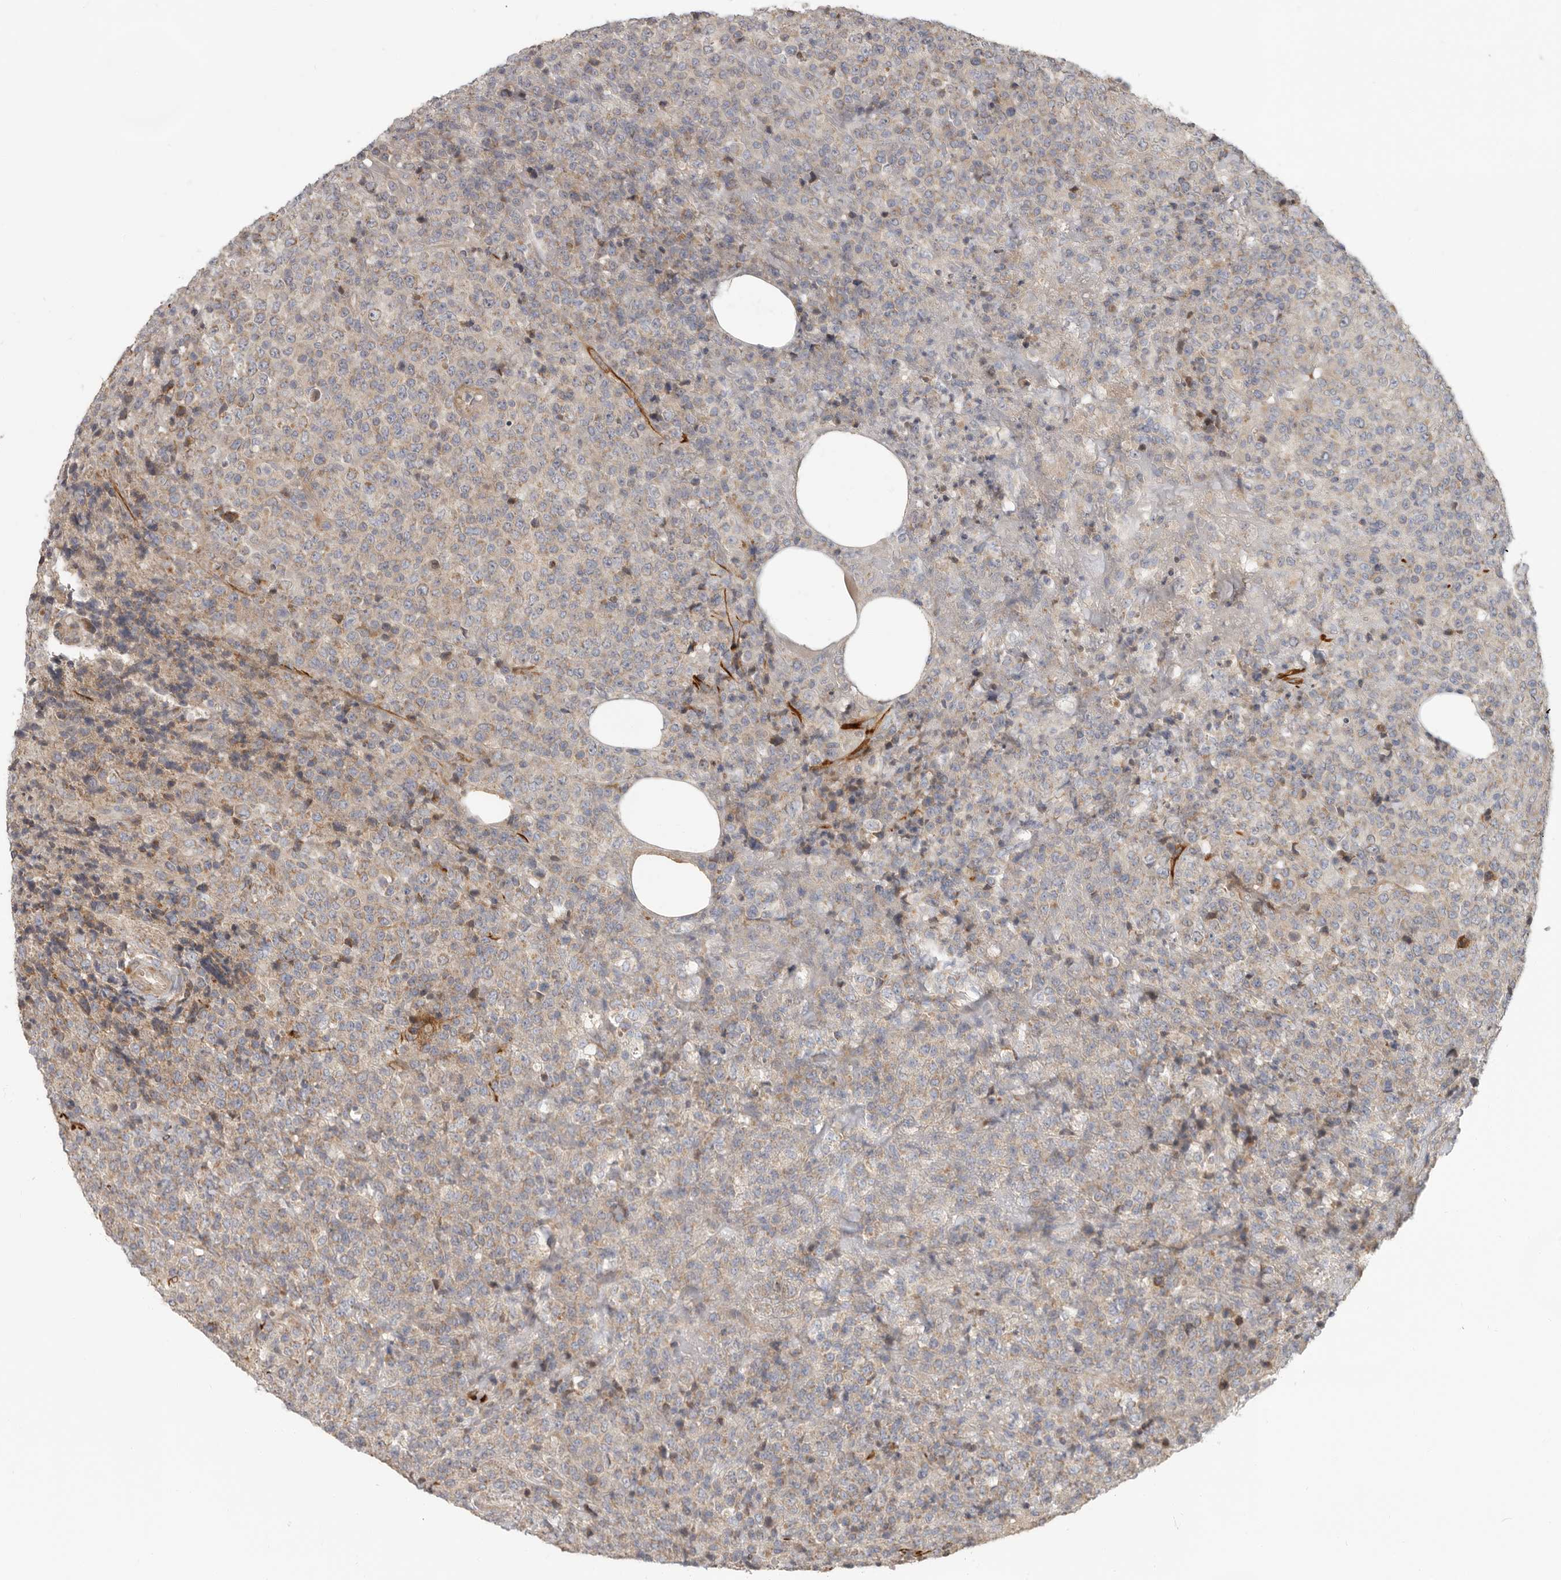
{"staining": {"intensity": "weak", "quantity": "25%-75%", "location": "cytoplasmic/membranous"}, "tissue": "lymphoma", "cell_type": "Tumor cells", "image_type": "cancer", "snomed": [{"axis": "morphology", "description": "Malignant lymphoma, non-Hodgkin's type, High grade"}, {"axis": "topography", "description": "Lymph node"}], "caption": "A brown stain shows weak cytoplasmic/membranous positivity of a protein in human lymphoma tumor cells. The protein is shown in brown color, while the nuclei are stained blue.", "gene": "UNK", "patient": {"sex": "male", "age": 13}}